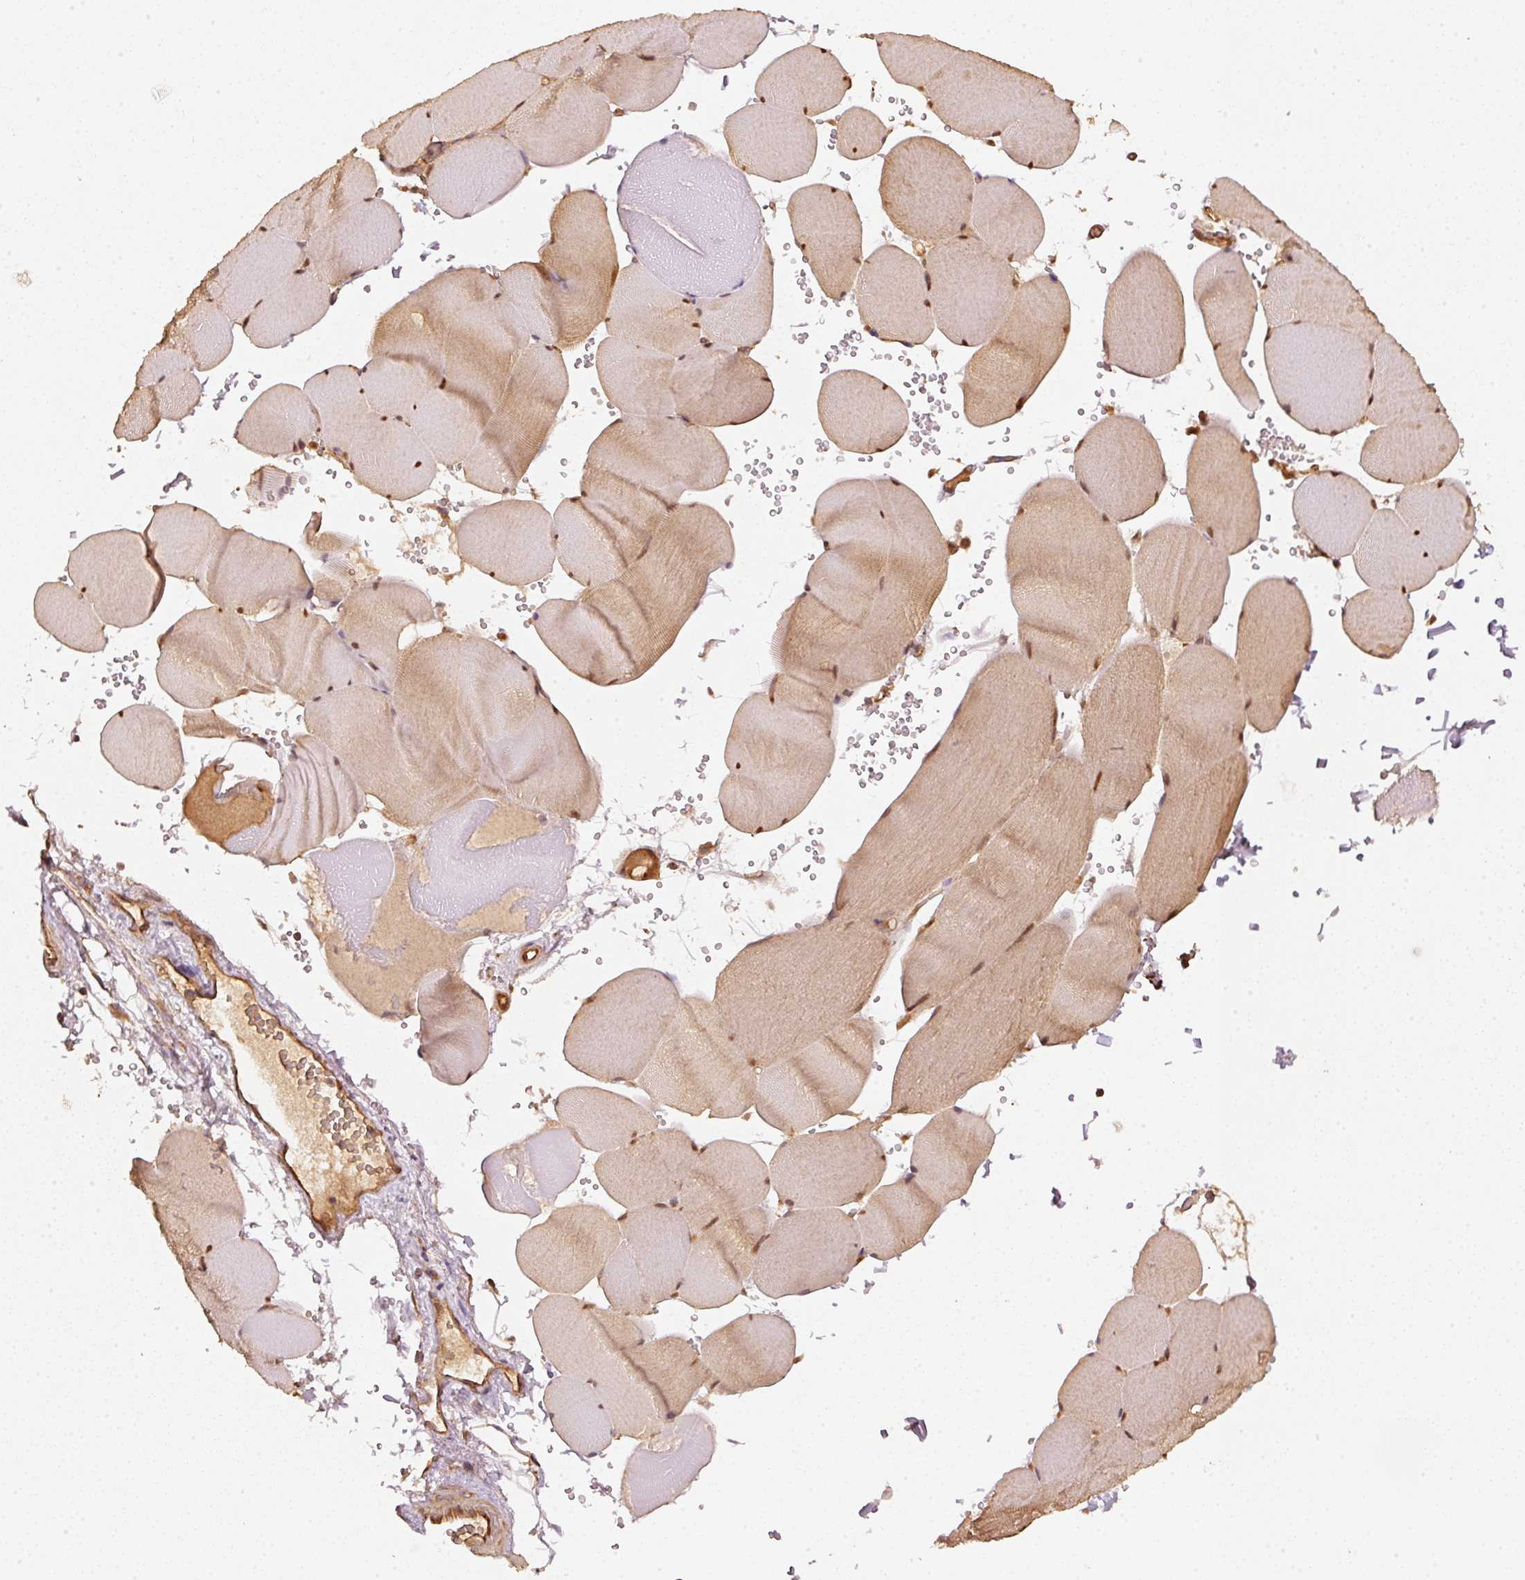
{"staining": {"intensity": "moderate", "quantity": "25%-75%", "location": "cytoplasmic/membranous,nuclear"}, "tissue": "skeletal muscle", "cell_type": "Myocytes", "image_type": "normal", "snomed": [{"axis": "morphology", "description": "Normal tissue, NOS"}, {"axis": "topography", "description": "Skeletal muscle"}, {"axis": "topography", "description": "Head-Neck"}], "caption": "Myocytes demonstrate medium levels of moderate cytoplasmic/membranous,nuclear staining in approximately 25%-75% of cells in benign skeletal muscle. The staining was performed using DAB to visualize the protein expression in brown, while the nuclei were stained in blue with hematoxylin (Magnification: 20x).", "gene": "STAU1", "patient": {"sex": "male", "age": 66}}